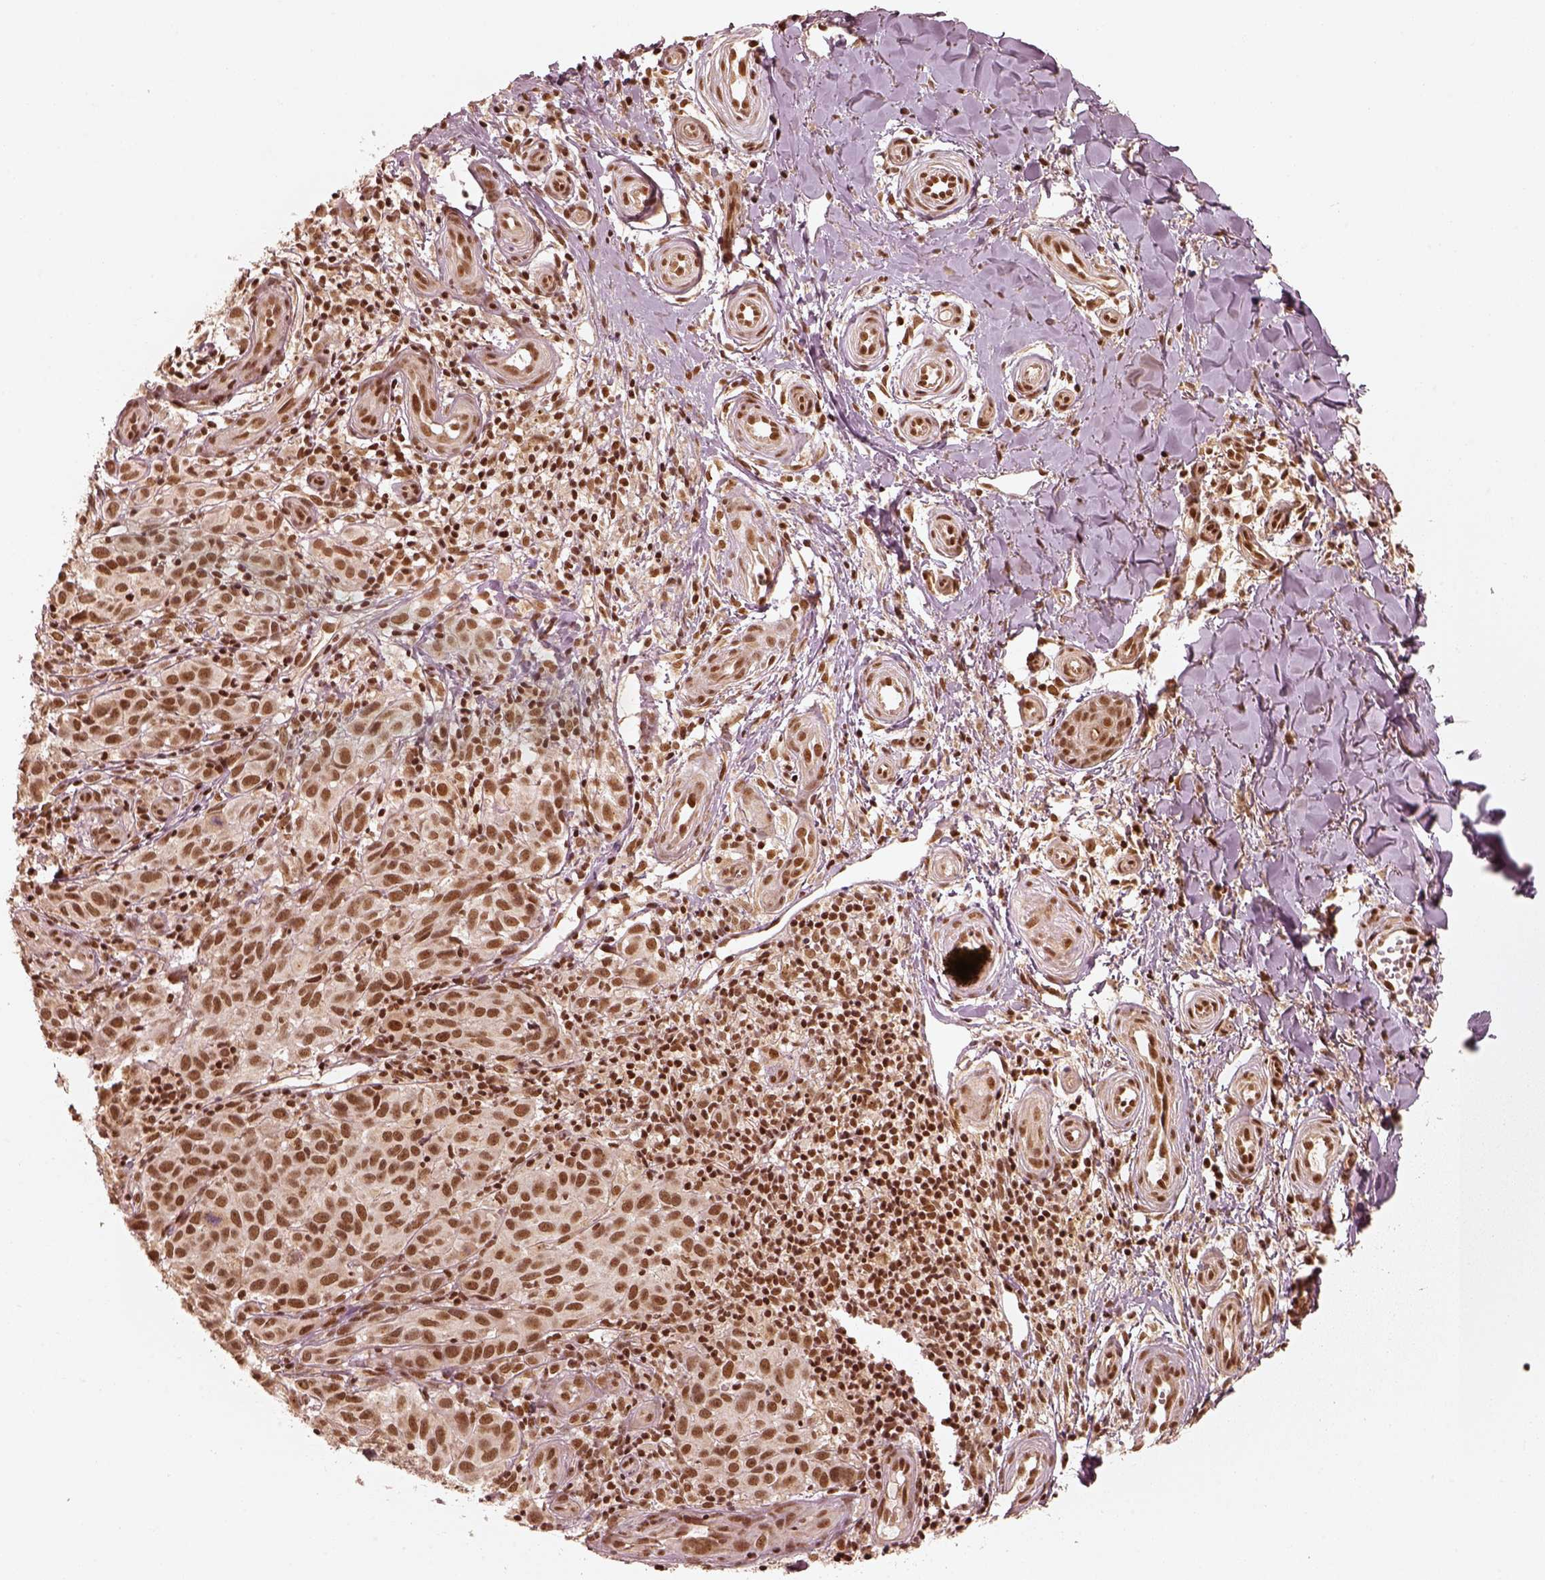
{"staining": {"intensity": "strong", "quantity": ">75%", "location": "nuclear"}, "tissue": "melanoma", "cell_type": "Tumor cells", "image_type": "cancer", "snomed": [{"axis": "morphology", "description": "Malignant melanoma, NOS"}, {"axis": "topography", "description": "Skin"}], "caption": "A micrograph showing strong nuclear expression in approximately >75% of tumor cells in melanoma, as visualized by brown immunohistochemical staining.", "gene": "GMEB2", "patient": {"sex": "female", "age": 53}}